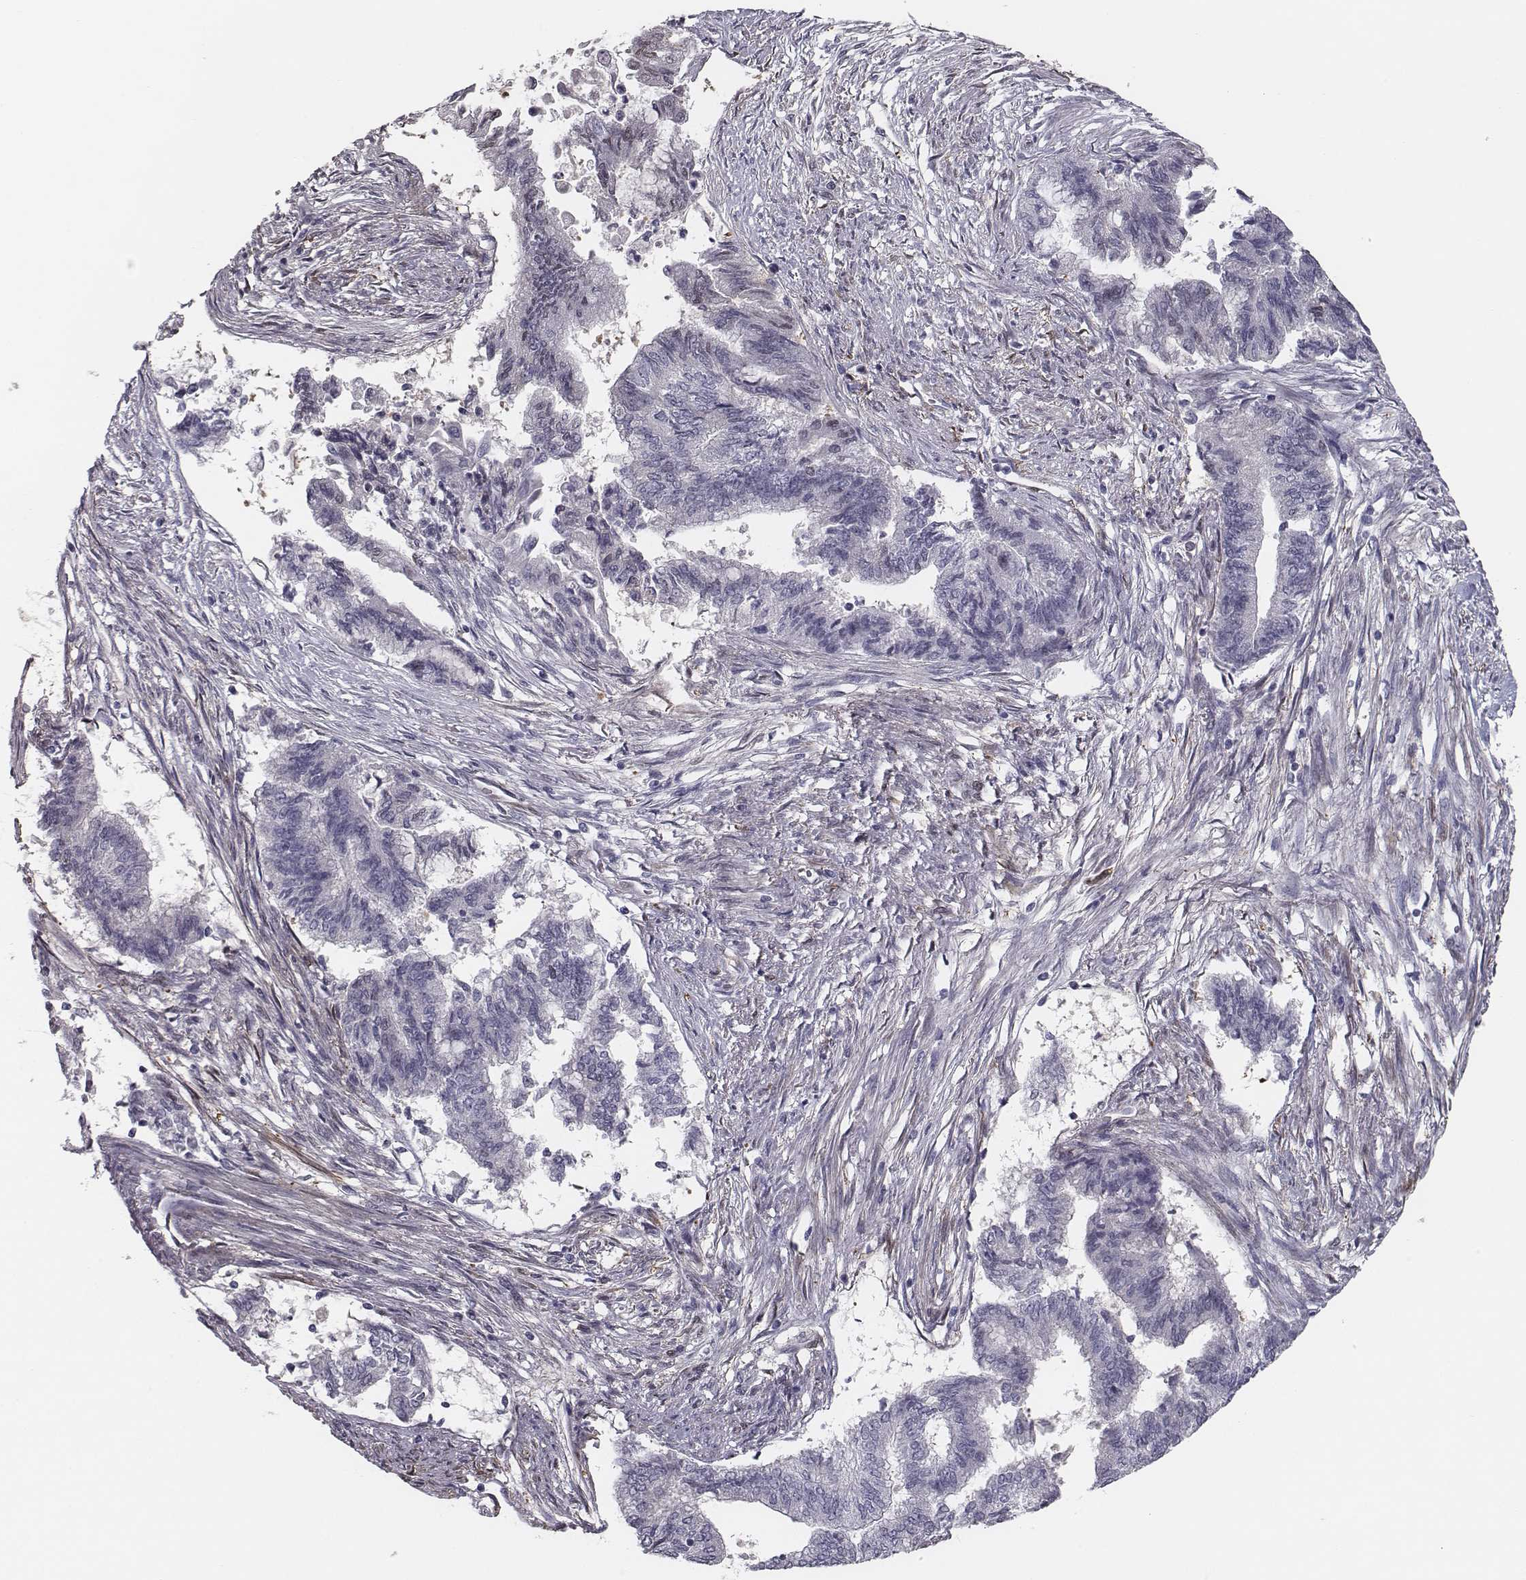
{"staining": {"intensity": "negative", "quantity": "none", "location": "none"}, "tissue": "endometrial cancer", "cell_type": "Tumor cells", "image_type": "cancer", "snomed": [{"axis": "morphology", "description": "Adenocarcinoma, NOS"}, {"axis": "topography", "description": "Endometrium"}], "caption": "Immunohistochemical staining of endometrial adenocarcinoma reveals no significant staining in tumor cells.", "gene": "ISYNA1", "patient": {"sex": "female", "age": 65}}